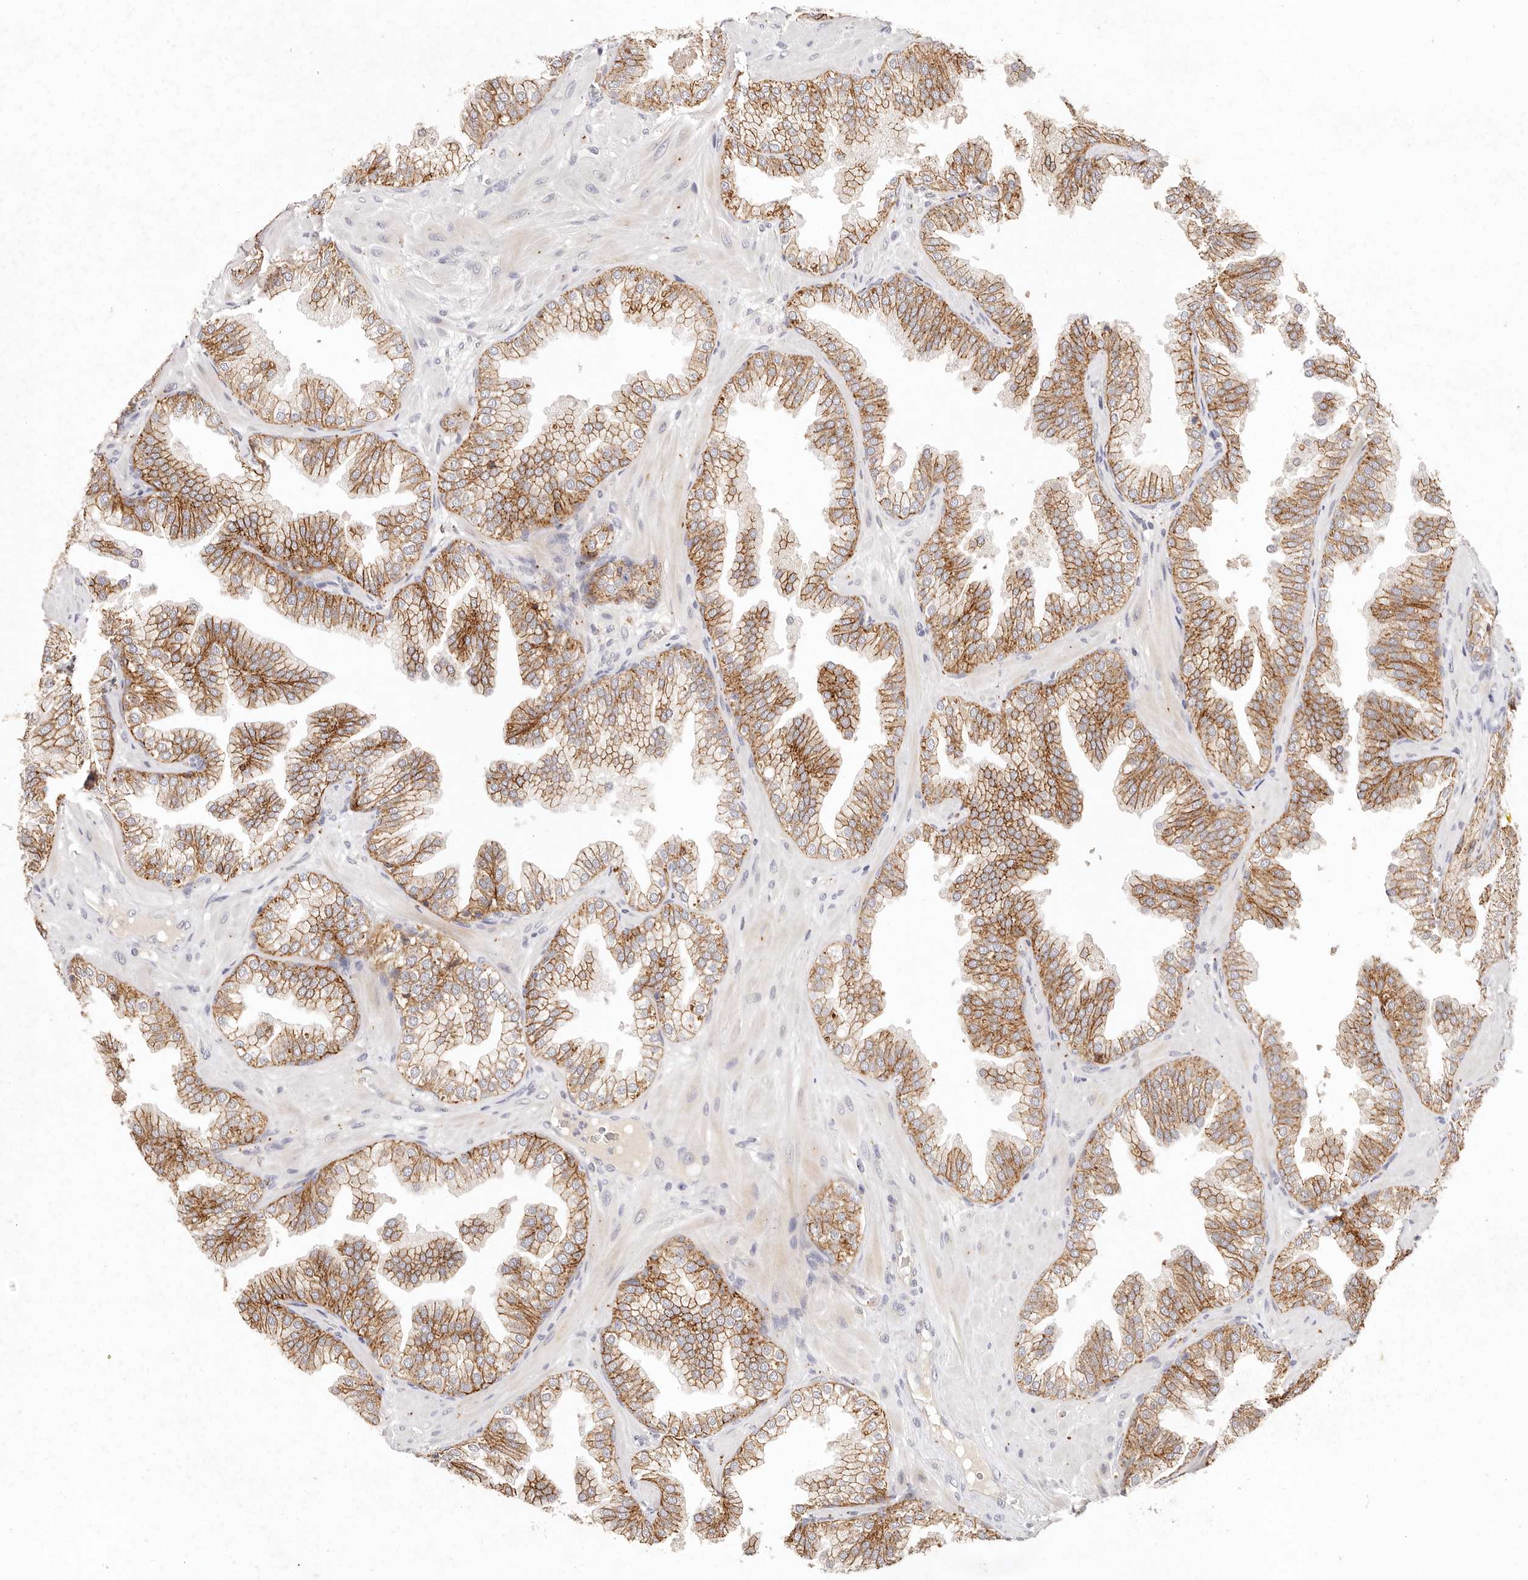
{"staining": {"intensity": "moderate", "quantity": ">75%", "location": "cytoplasmic/membranous"}, "tissue": "prostate cancer", "cell_type": "Tumor cells", "image_type": "cancer", "snomed": [{"axis": "morphology", "description": "Adenocarcinoma, High grade"}, {"axis": "topography", "description": "Prostate"}], "caption": "A brown stain highlights moderate cytoplasmic/membranous staining of a protein in human prostate high-grade adenocarcinoma tumor cells.", "gene": "CXADR", "patient": {"sex": "male", "age": 58}}